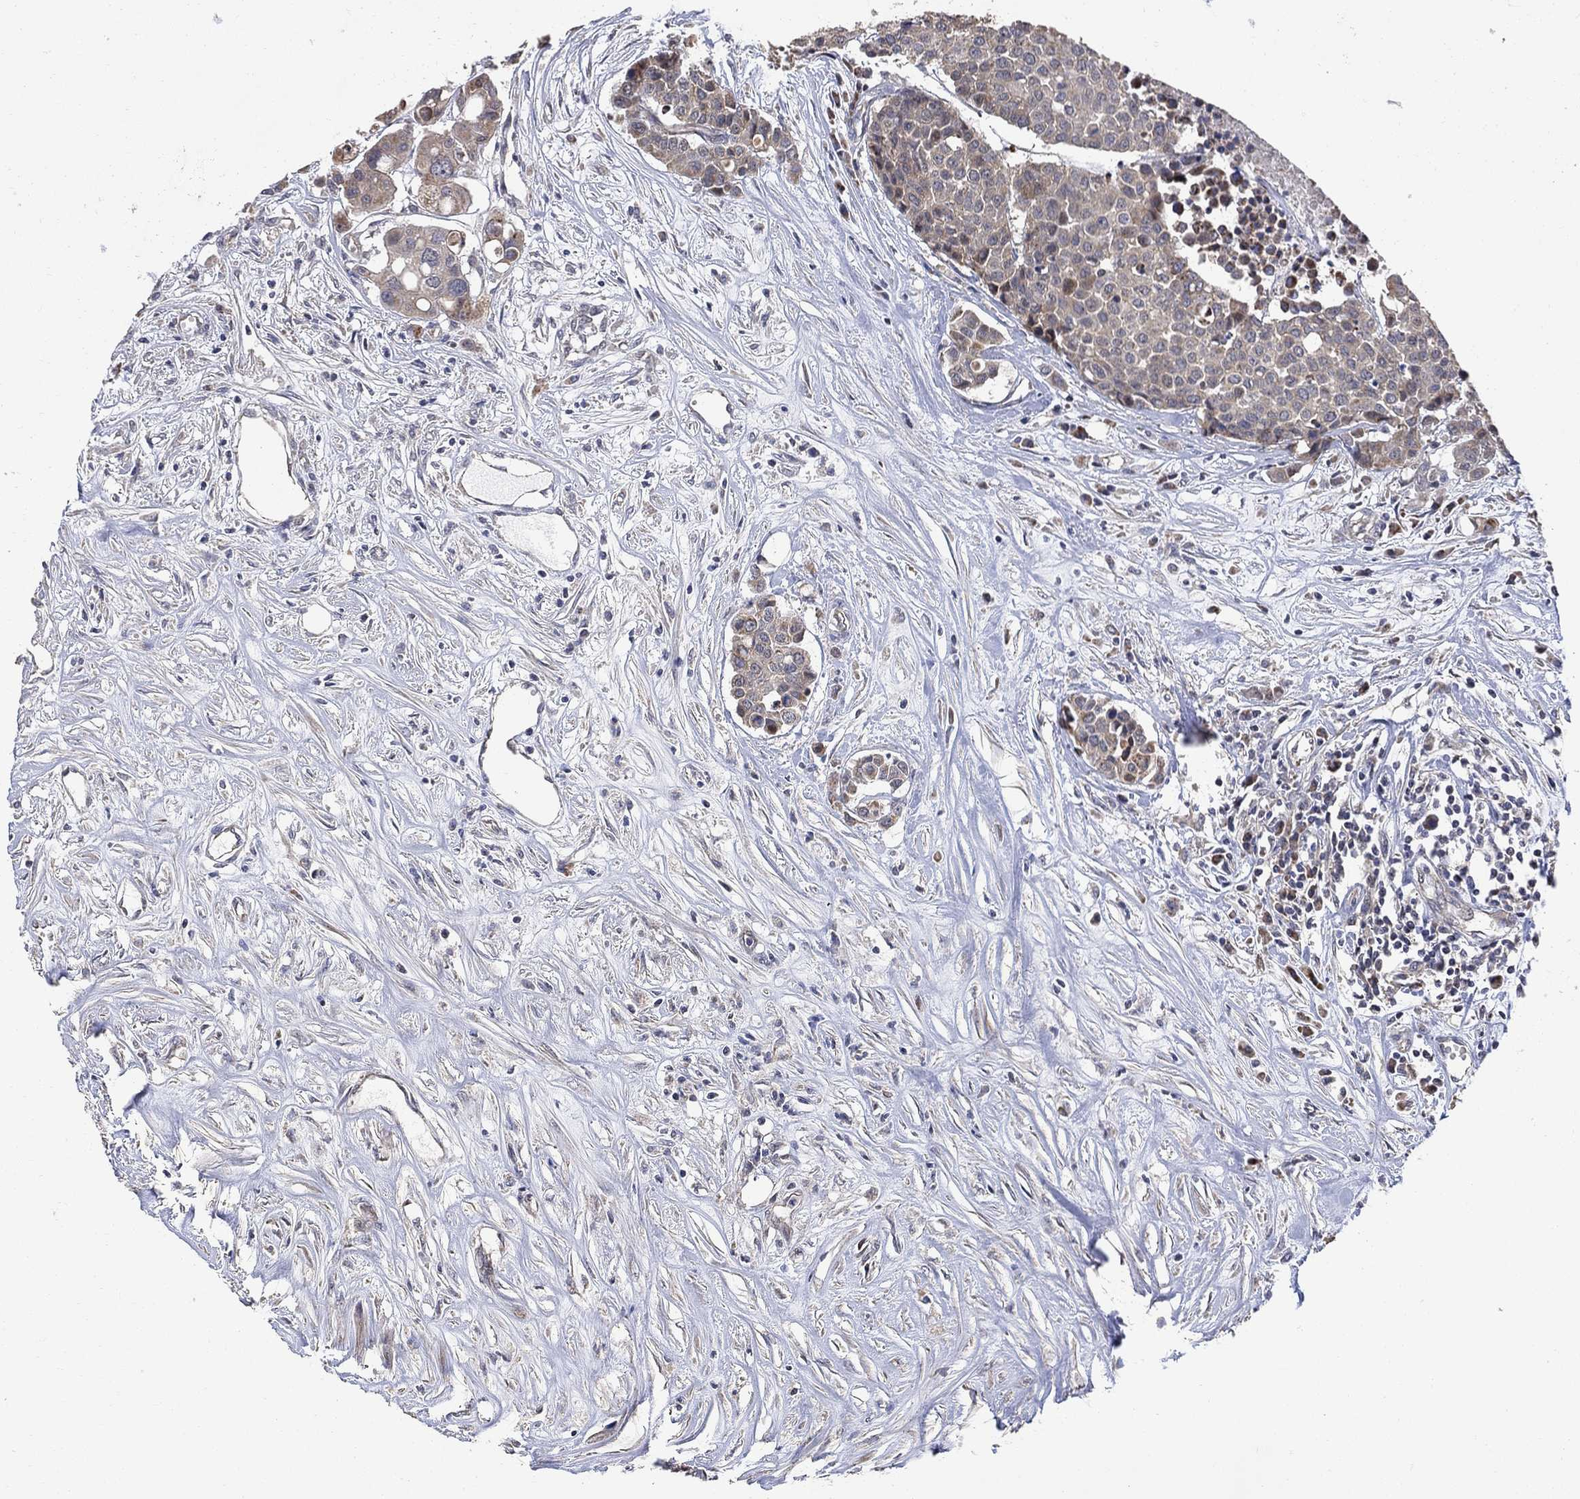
{"staining": {"intensity": "negative", "quantity": "none", "location": "none"}, "tissue": "carcinoid", "cell_type": "Tumor cells", "image_type": "cancer", "snomed": [{"axis": "morphology", "description": "Carcinoid, malignant, NOS"}, {"axis": "topography", "description": "Colon"}], "caption": "Immunohistochemistry (IHC) image of neoplastic tissue: carcinoid stained with DAB (3,3'-diaminobenzidine) displays no significant protein staining in tumor cells.", "gene": "ANKRA2", "patient": {"sex": "male", "age": 81}}